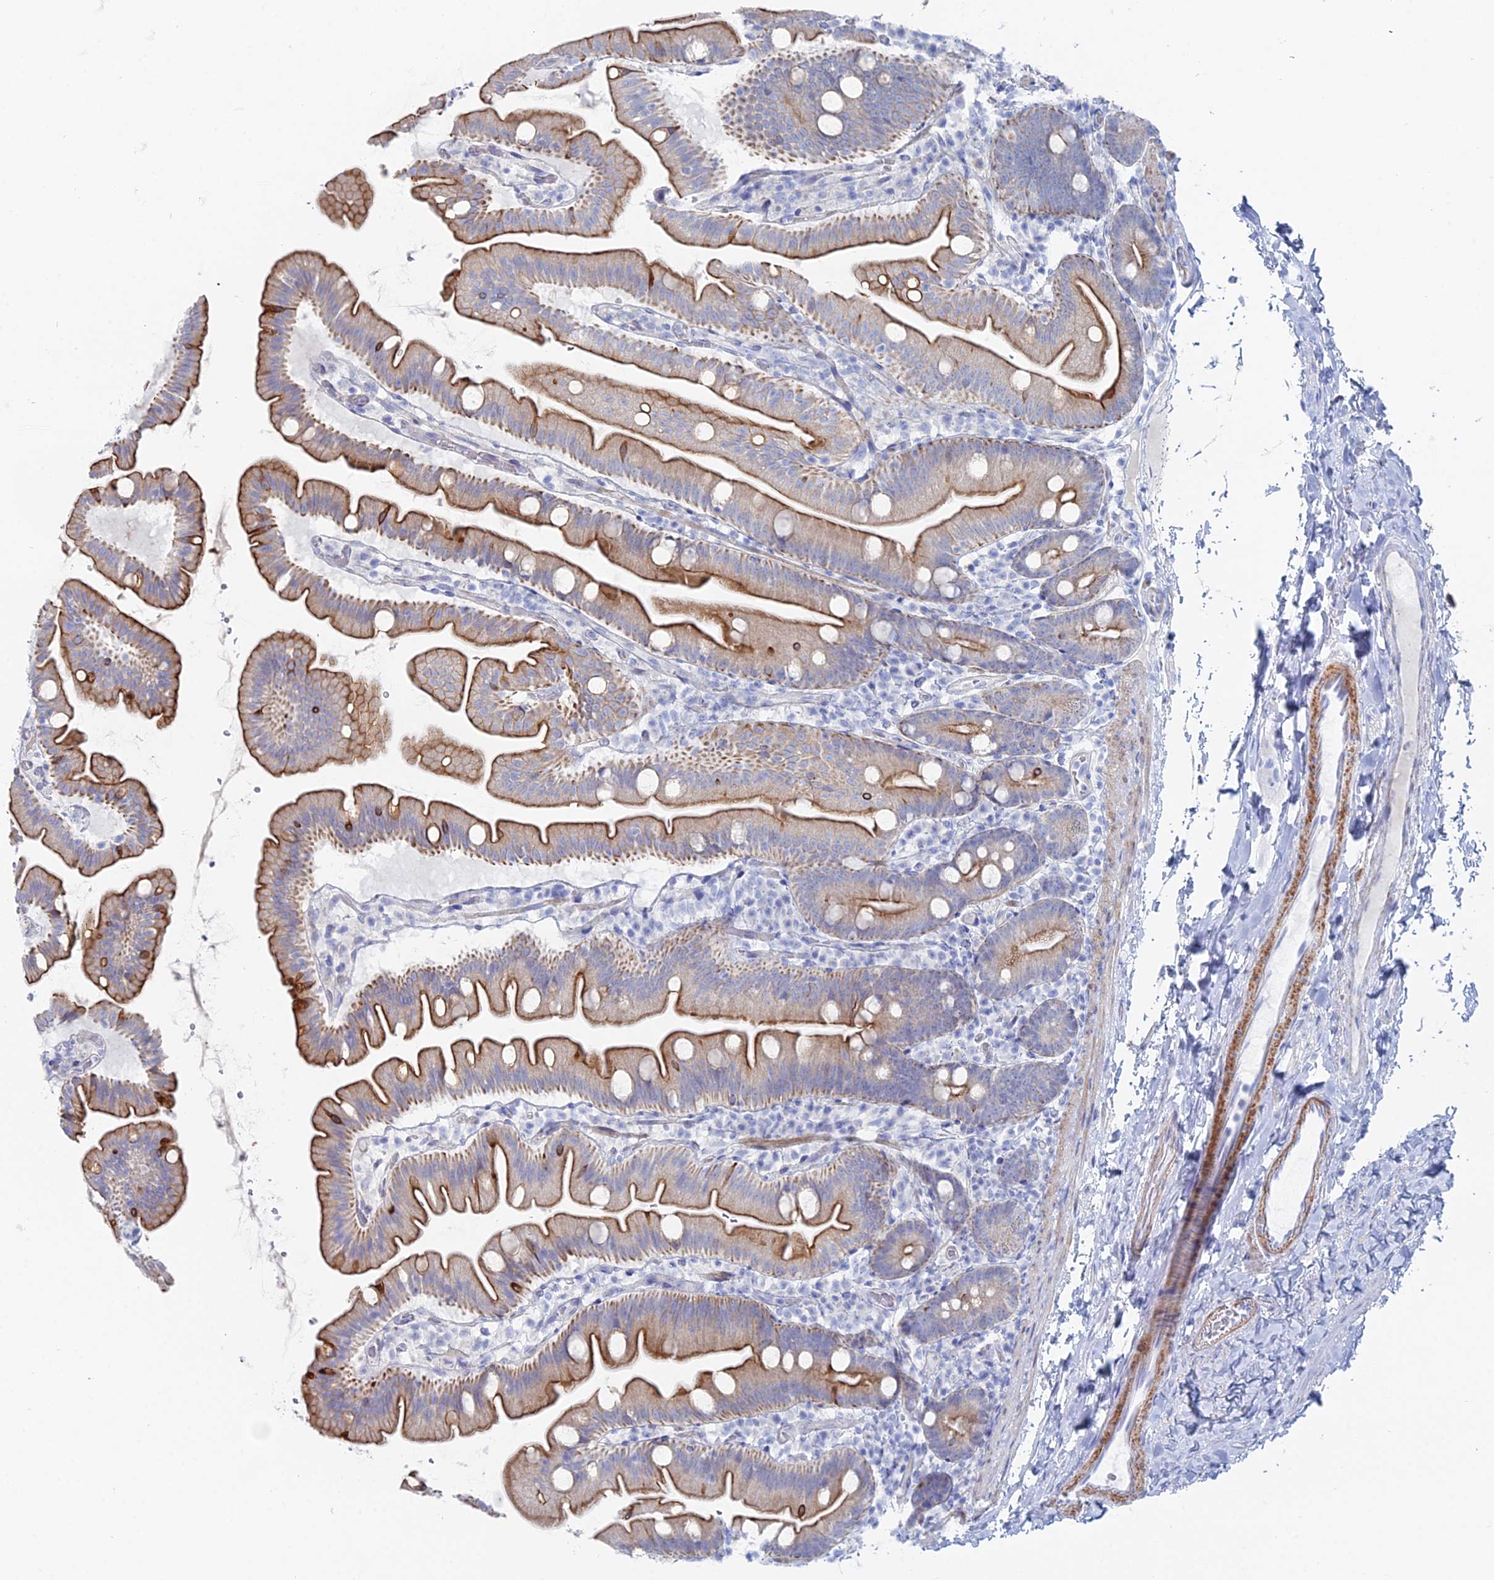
{"staining": {"intensity": "strong", "quantity": ">75%", "location": "cytoplasmic/membranous"}, "tissue": "small intestine", "cell_type": "Glandular cells", "image_type": "normal", "snomed": [{"axis": "morphology", "description": "Normal tissue, NOS"}, {"axis": "topography", "description": "Small intestine"}], "caption": "Strong cytoplasmic/membranous protein staining is seen in approximately >75% of glandular cells in small intestine.", "gene": "DHX34", "patient": {"sex": "female", "age": 68}}